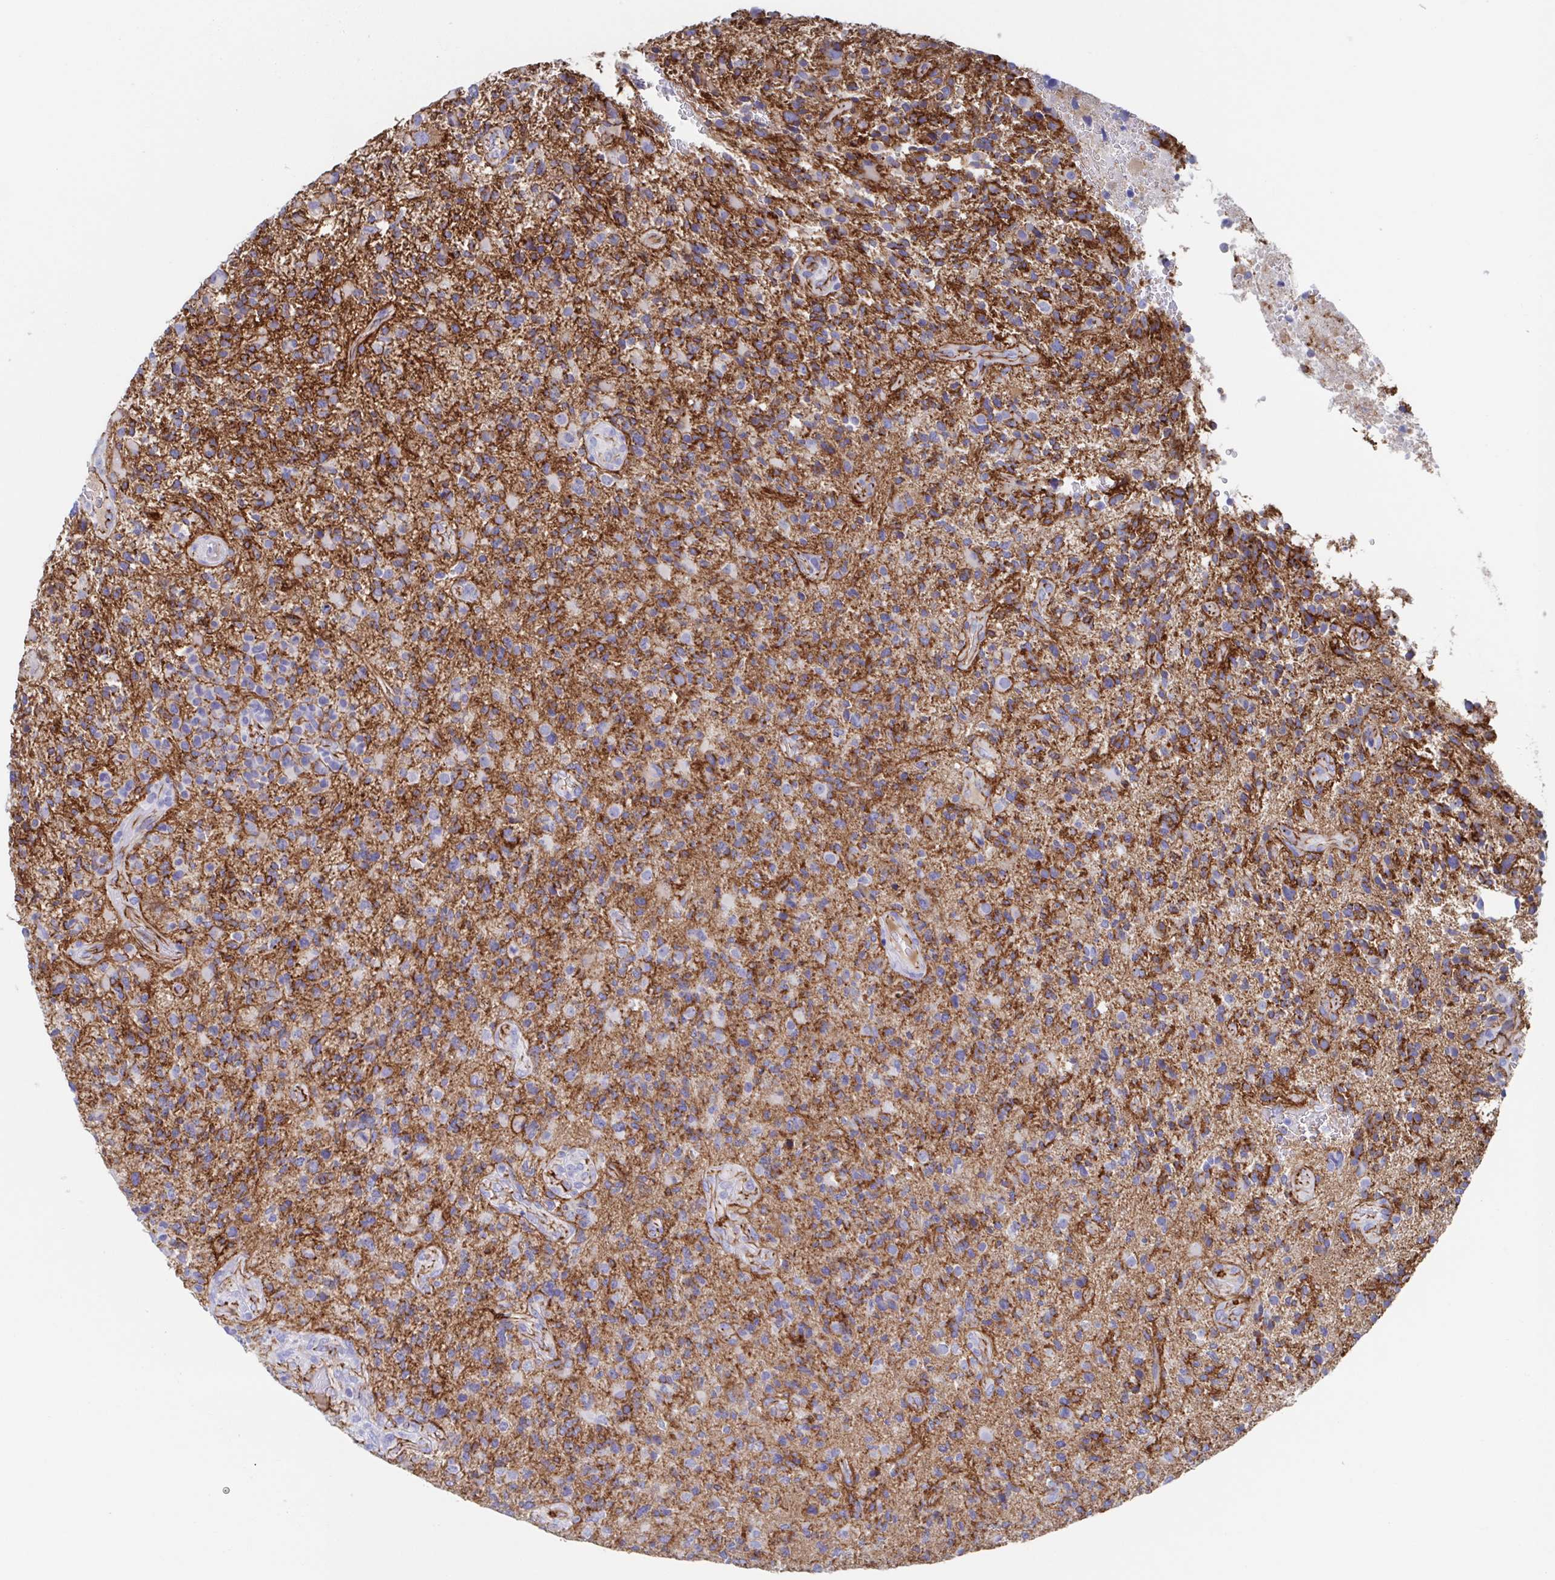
{"staining": {"intensity": "negative", "quantity": "none", "location": "none"}, "tissue": "glioma", "cell_type": "Tumor cells", "image_type": "cancer", "snomed": [{"axis": "morphology", "description": "Glioma, malignant, High grade"}, {"axis": "topography", "description": "Brain"}], "caption": "Immunohistochemistry (IHC) photomicrograph of malignant high-grade glioma stained for a protein (brown), which displays no positivity in tumor cells.", "gene": "CDH2", "patient": {"sex": "female", "age": 71}}